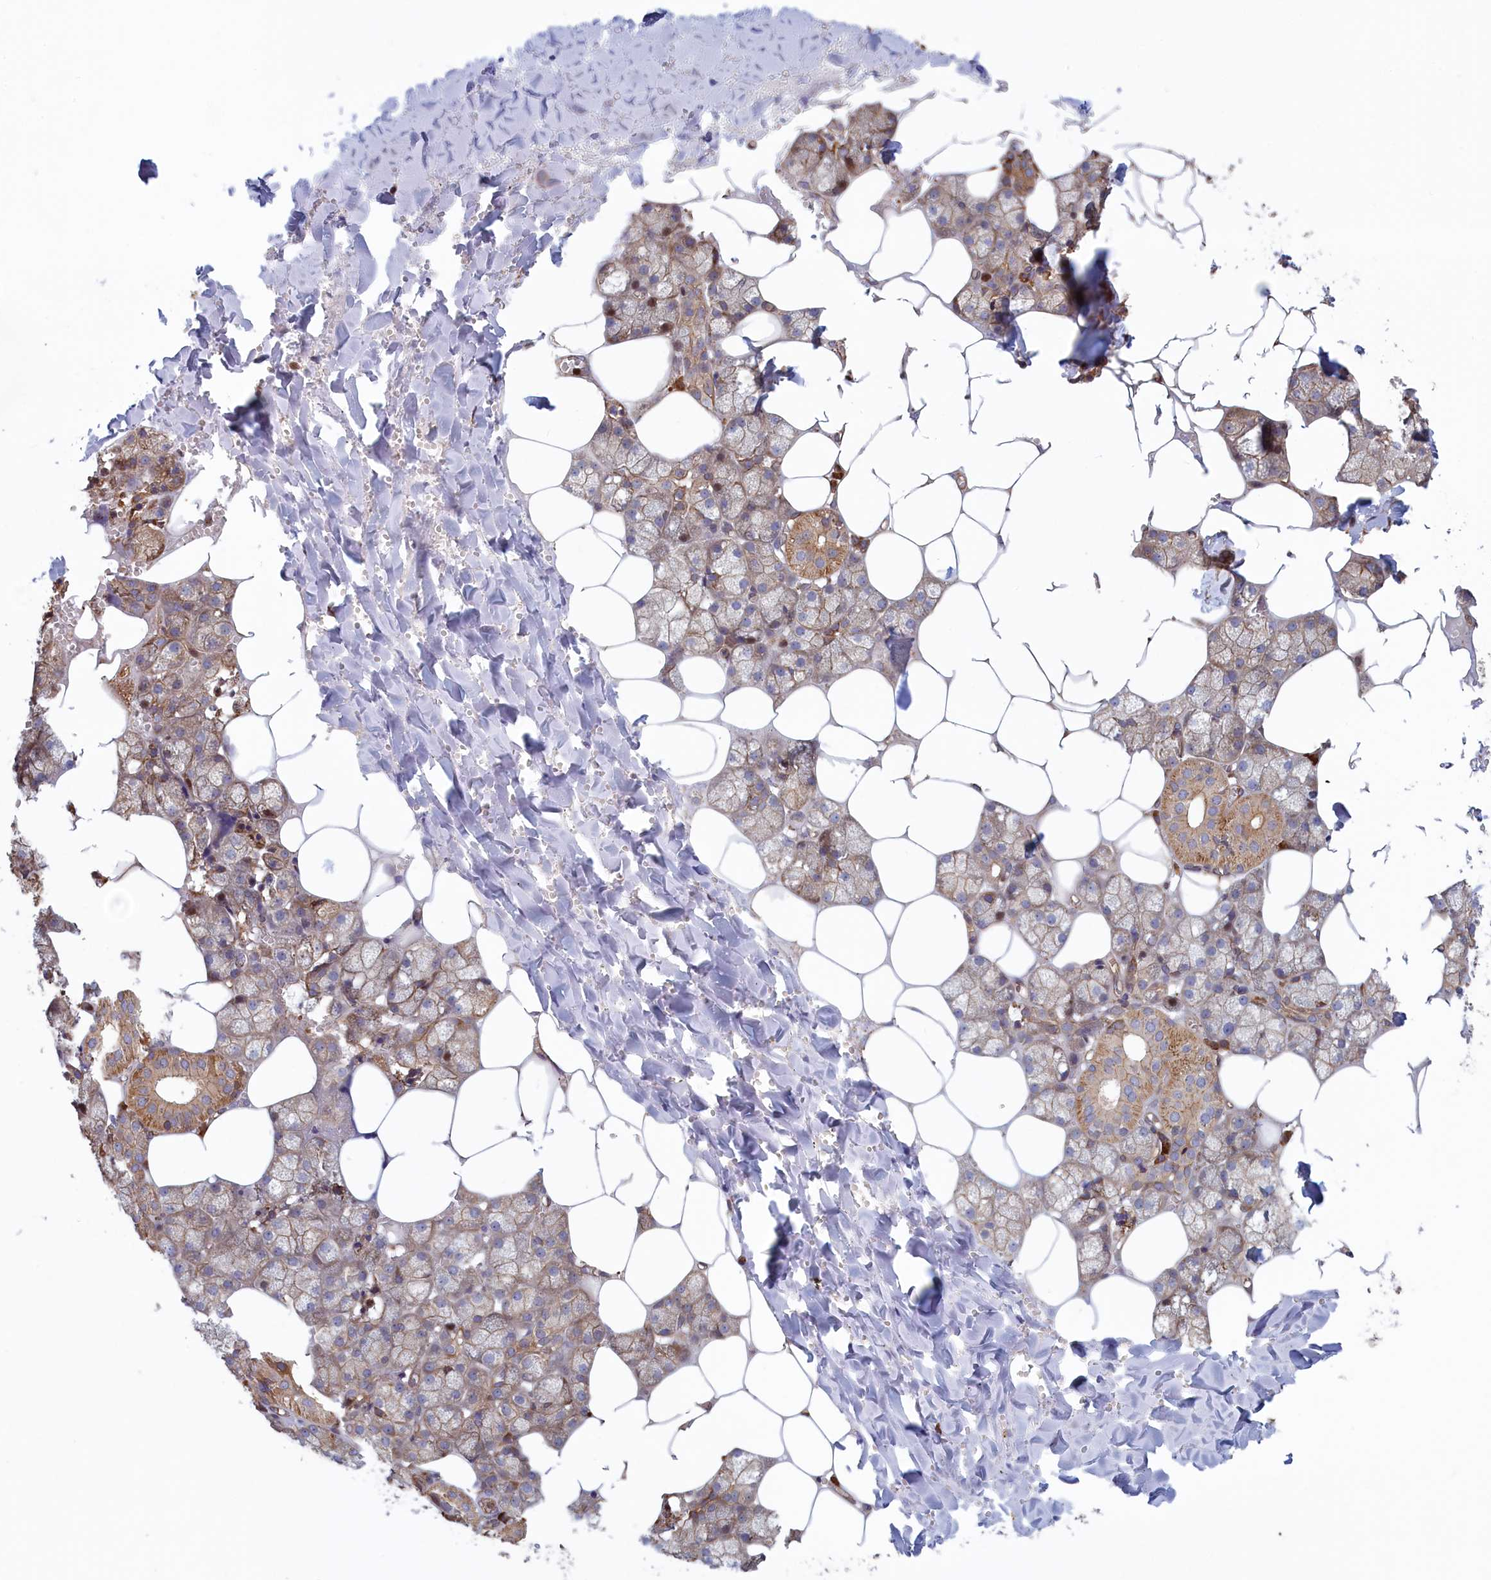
{"staining": {"intensity": "moderate", "quantity": "25%-75%", "location": "cytoplasmic/membranous"}, "tissue": "salivary gland", "cell_type": "Glandular cells", "image_type": "normal", "snomed": [{"axis": "morphology", "description": "Normal tissue, NOS"}, {"axis": "topography", "description": "Salivary gland"}], "caption": "Protein expression analysis of normal salivary gland exhibits moderate cytoplasmic/membranous positivity in about 25%-75% of glandular cells.", "gene": "RILPL1", "patient": {"sex": "male", "age": 62}}